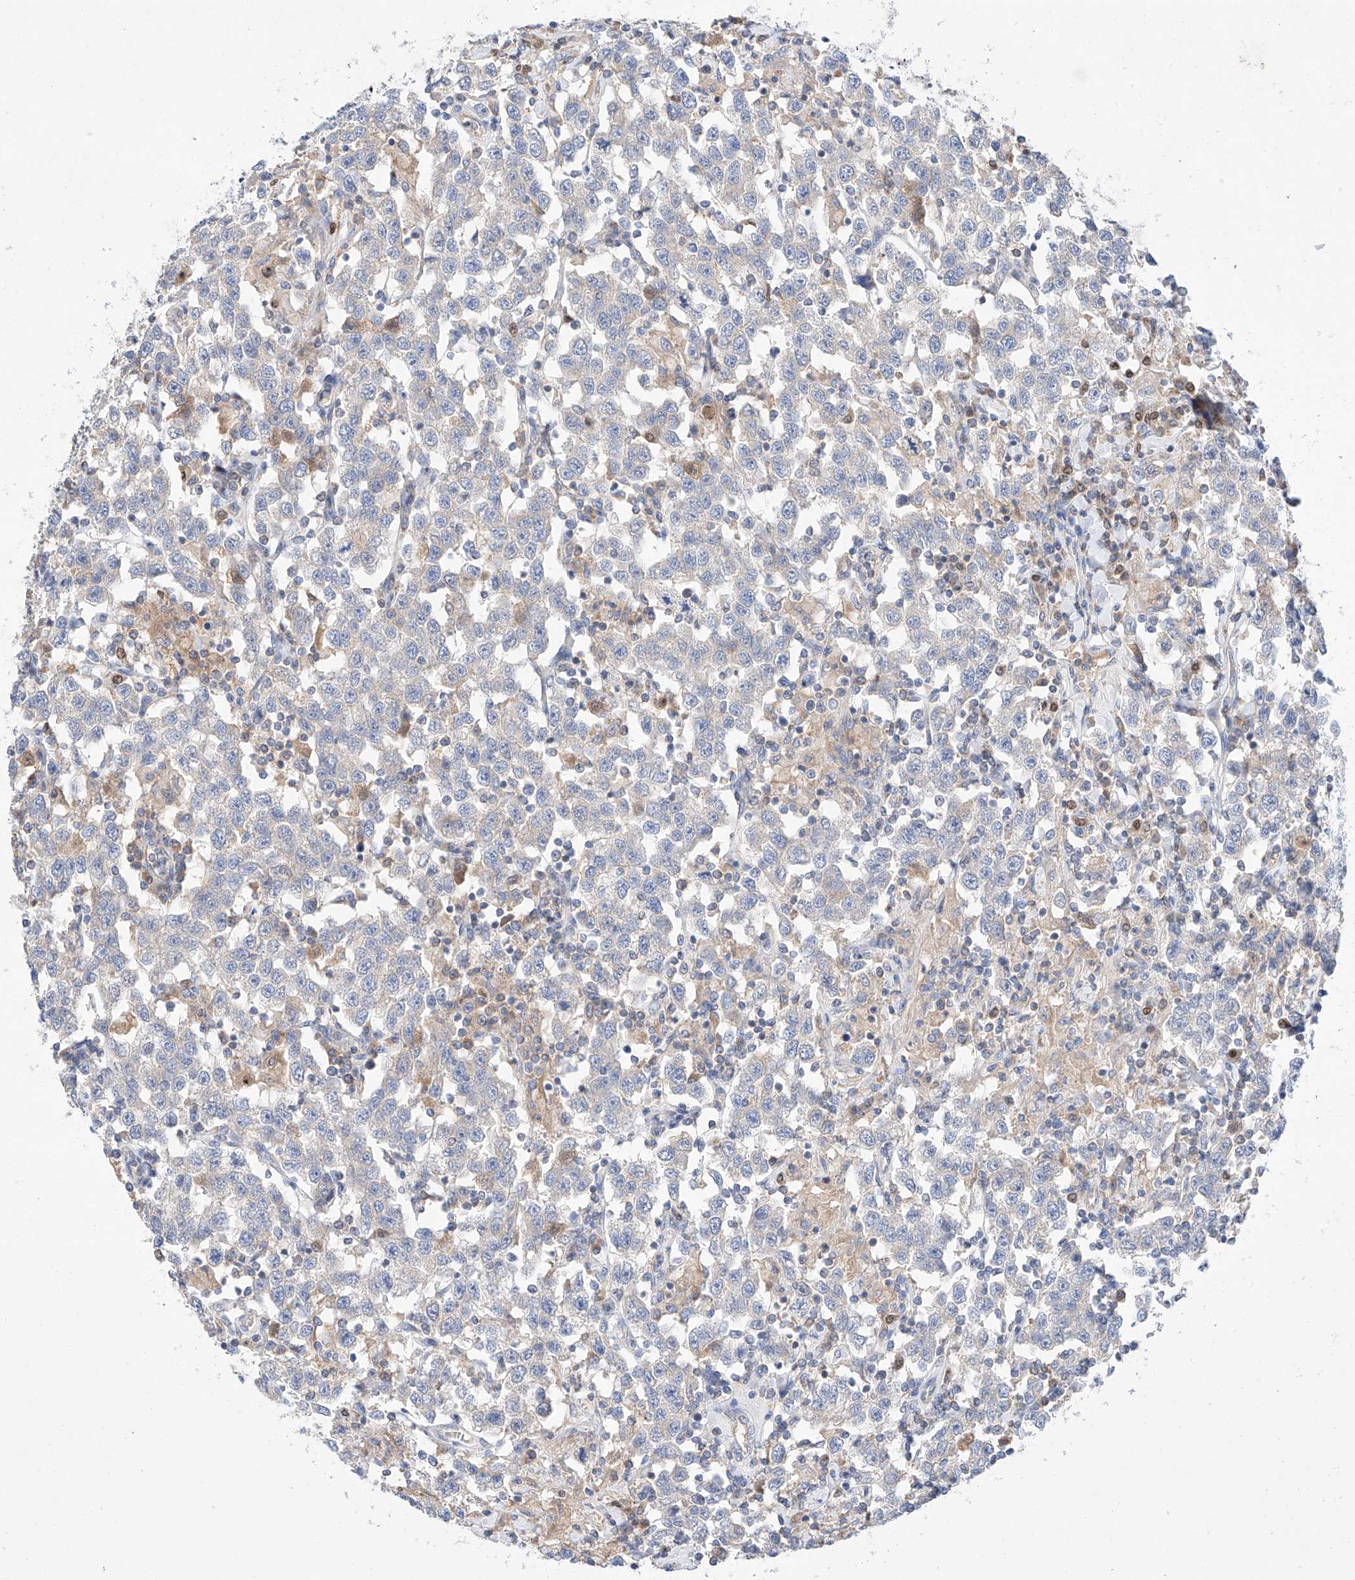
{"staining": {"intensity": "weak", "quantity": "<25%", "location": "cytoplasmic/membranous"}, "tissue": "testis cancer", "cell_type": "Tumor cells", "image_type": "cancer", "snomed": [{"axis": "morphology", "description": "Seminoma, NOS"}, {"axis": "topography", "description": "Testis"}], "caption": "This is a micrograph of immunohistochemistry (IHC) staining of testis cancer (seminoma), which shows no staining in tumor cells. (Stains: DAB (3,3'-diaminobenzidine) immunohistochemistry with hematoxylin counter stain, Microscopy: brightfield microscopy at high magnification).", "gene": "C6orf118", "patient": {"sex": "male", "age": 41}}